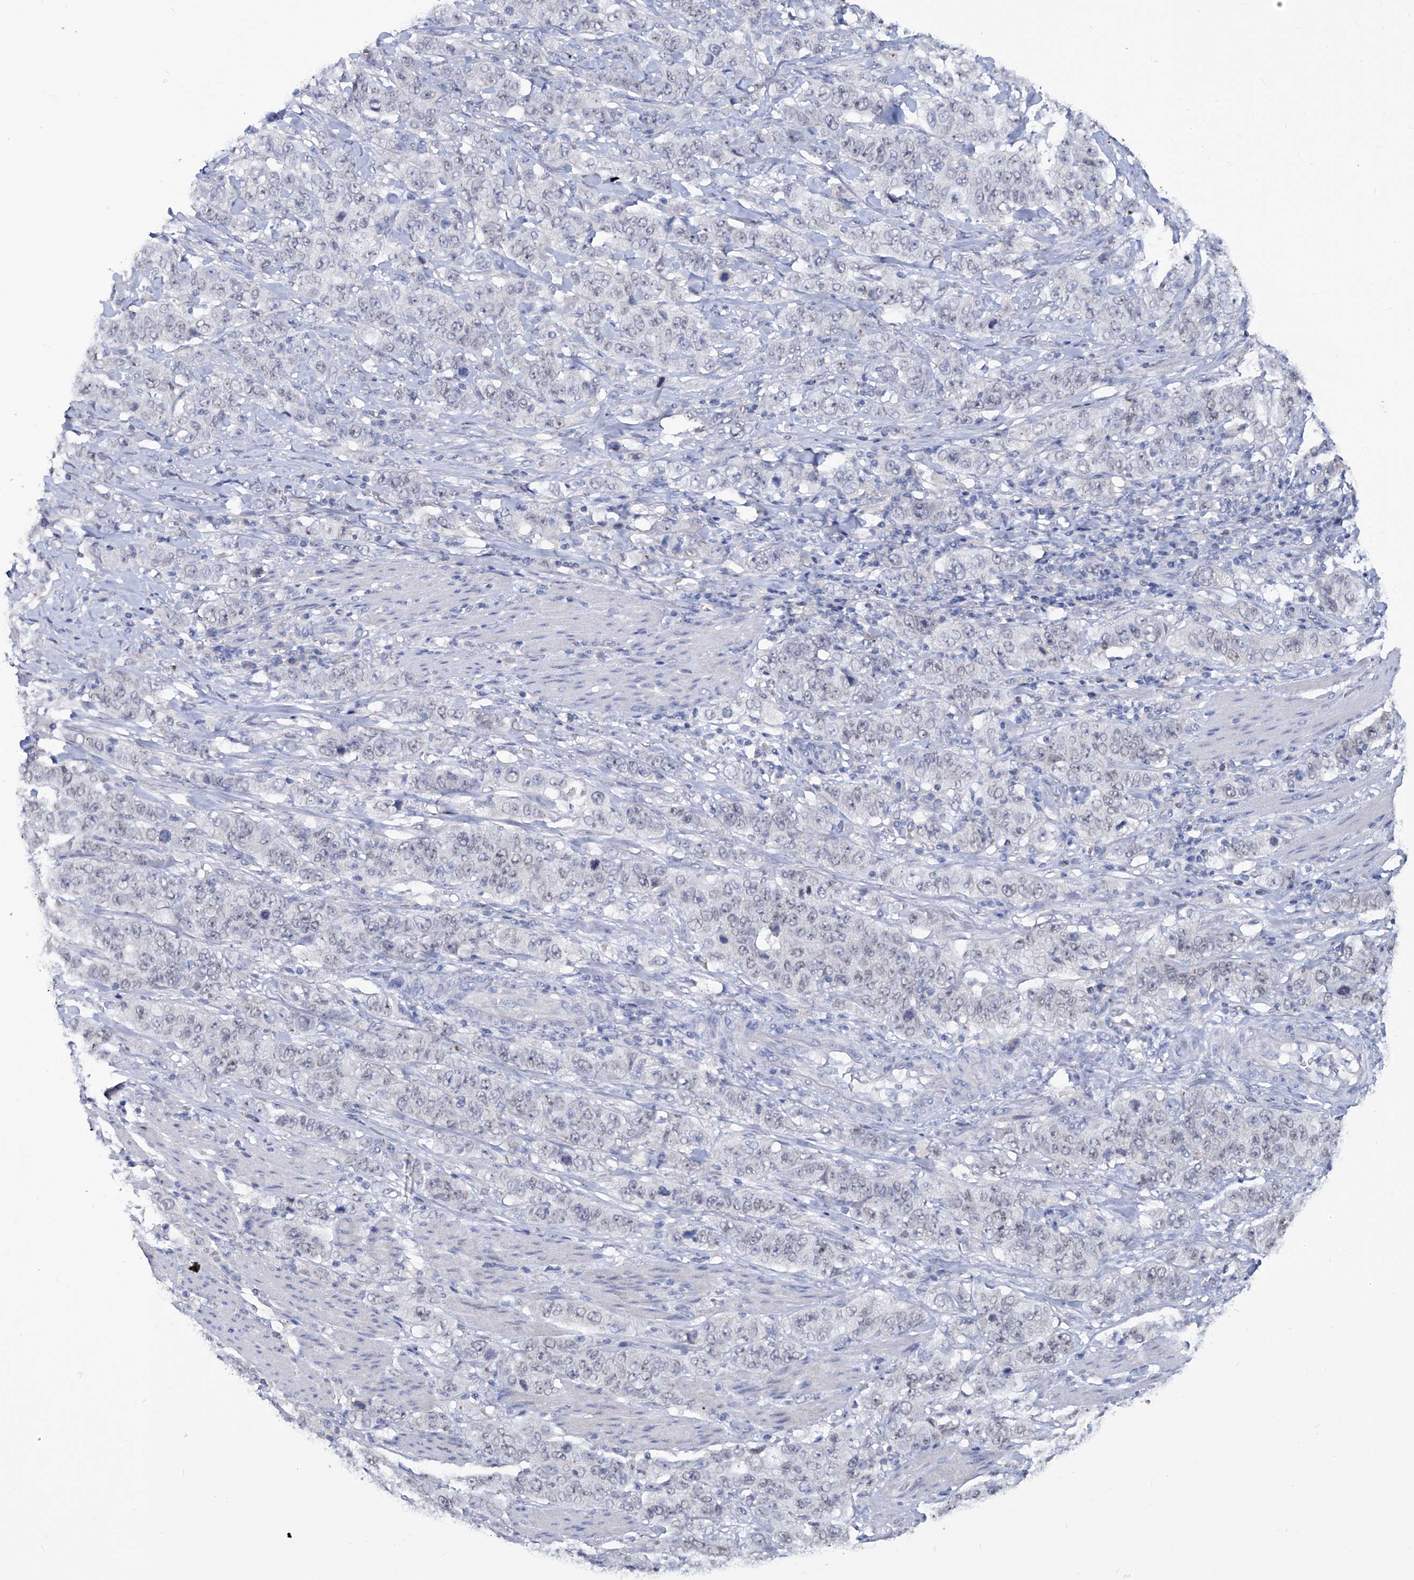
{"staining": {"intensity": "negative", "quantity": "none", "location": "none"}, "tissue": "stomach cancer", "cell_type": "Tumor cells", "image_type": "cancer", "snomed": [{"axis": "morphology", "description": "Adenocarcinoma, NOS"}, {"axis": "topography", "description": "Stomach"}], "caption": "This is an immunohistochemistry photomicrograph of human stomach adenocarcinoma. There is no staining in tumor cells.", "gene": "KLHL17", "patient": {"sex": "male", "age": 48}}